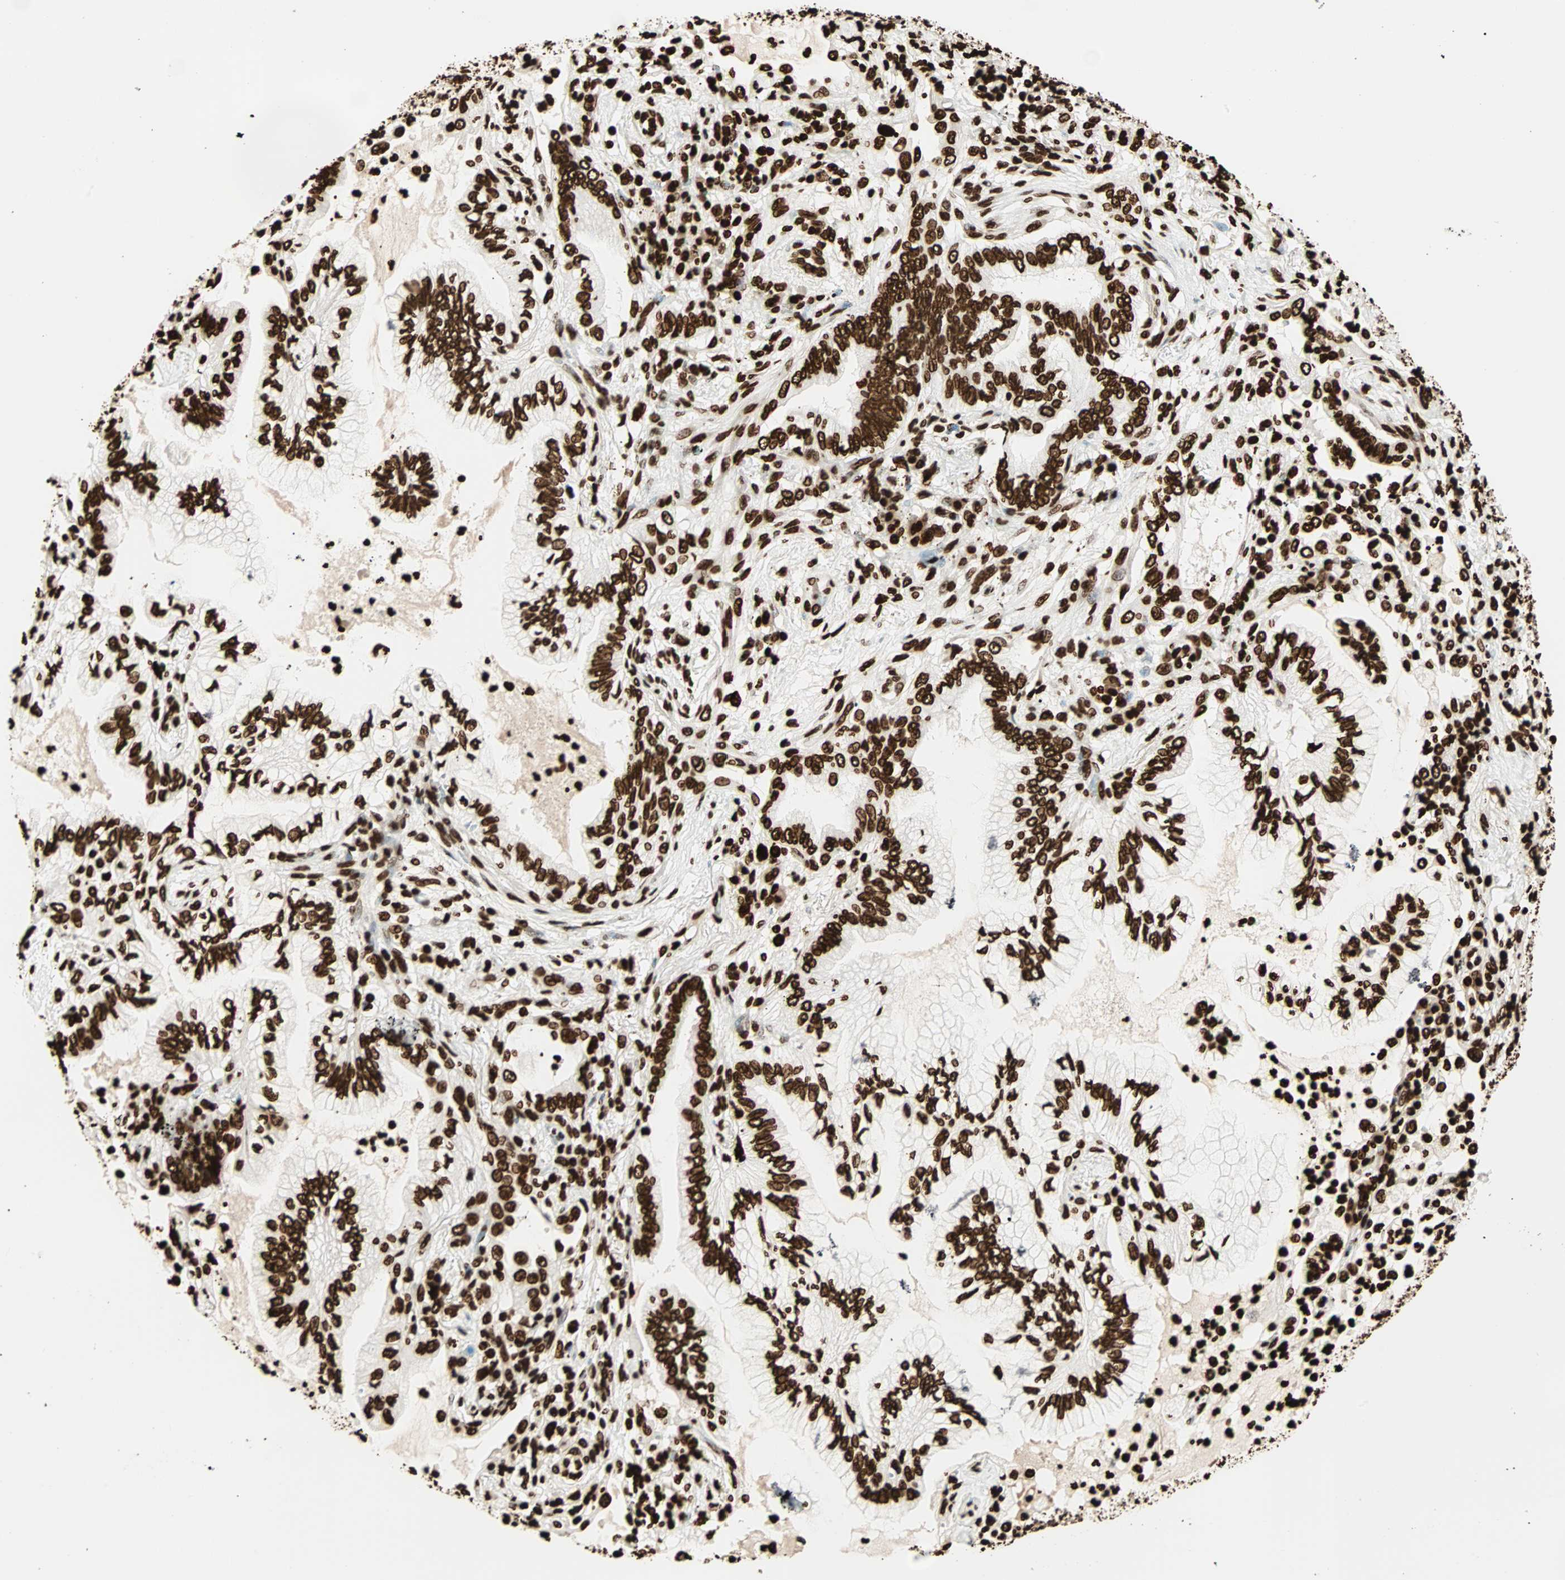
{"staining": {"intensity": "strong", "quantity": ">75%", "location": "nuclear"}, "tissue": "lung cancer", "cell_type": "Tumor cells", "image_type": "cancer", "snomed": [{"axis": "morphology", "description": "Normal tissue, NOS"}, {"axis": "morphology", "description": "Adenocarcinoma, NOS"}, {"axis": "topography", "description": "Bronchus"}, {"axis": "topography", "description": "Lung"}], "caption": "A high-resolution micrograph shows immunohistochemistry staining of adenocarcinoma (lung), which reveals strong nuclear positivity in approximately >75% of tumor cells. (IHC, brightfield microscopy, high magnification).", "gene": "GLI2", "patient": {"sex": "female", "age": 70}}